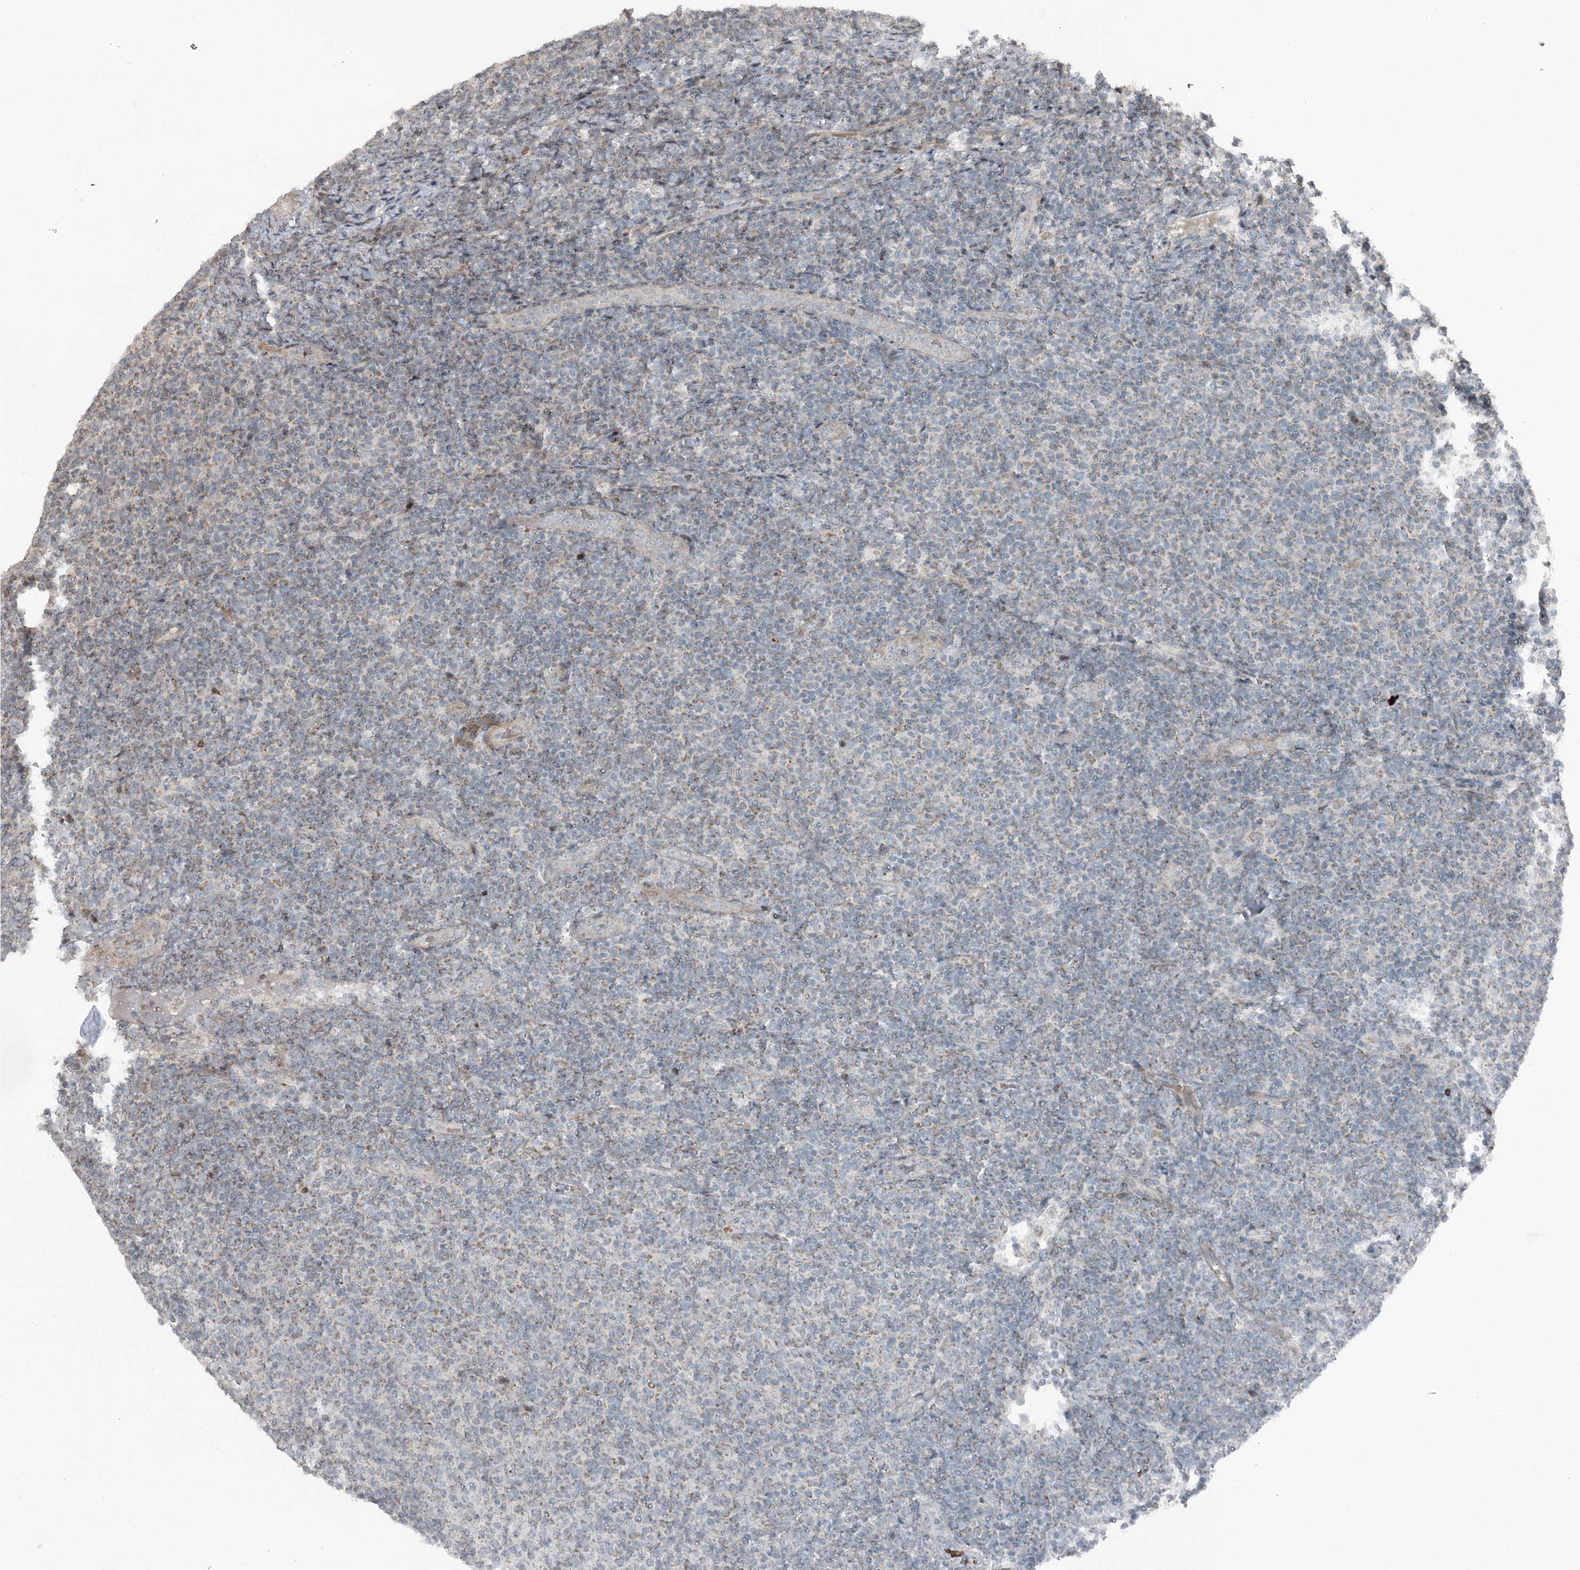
{"staining": {"intensity": "weak", "quantity": "<25%", "location": "cytoplasmic/membranous"}, "tissue": "lymphoma", "cell_type": "Tumor cells", "image_type": "cancer", "snomed": [{"axis": "morphology", "description": "Malignant lymphoma, non-Hodgkin's type, Low grade"}, {"axis": "topography", "description": "Lymph node"}], "caption": "This is an IHC photomicrograph of human malignant lymphoma, non-Hodgkin's type (low-grade). There is no positivity in tumor cells.", "gene": "RASSF8", "patient": {"sex": "male", "age": 66}}